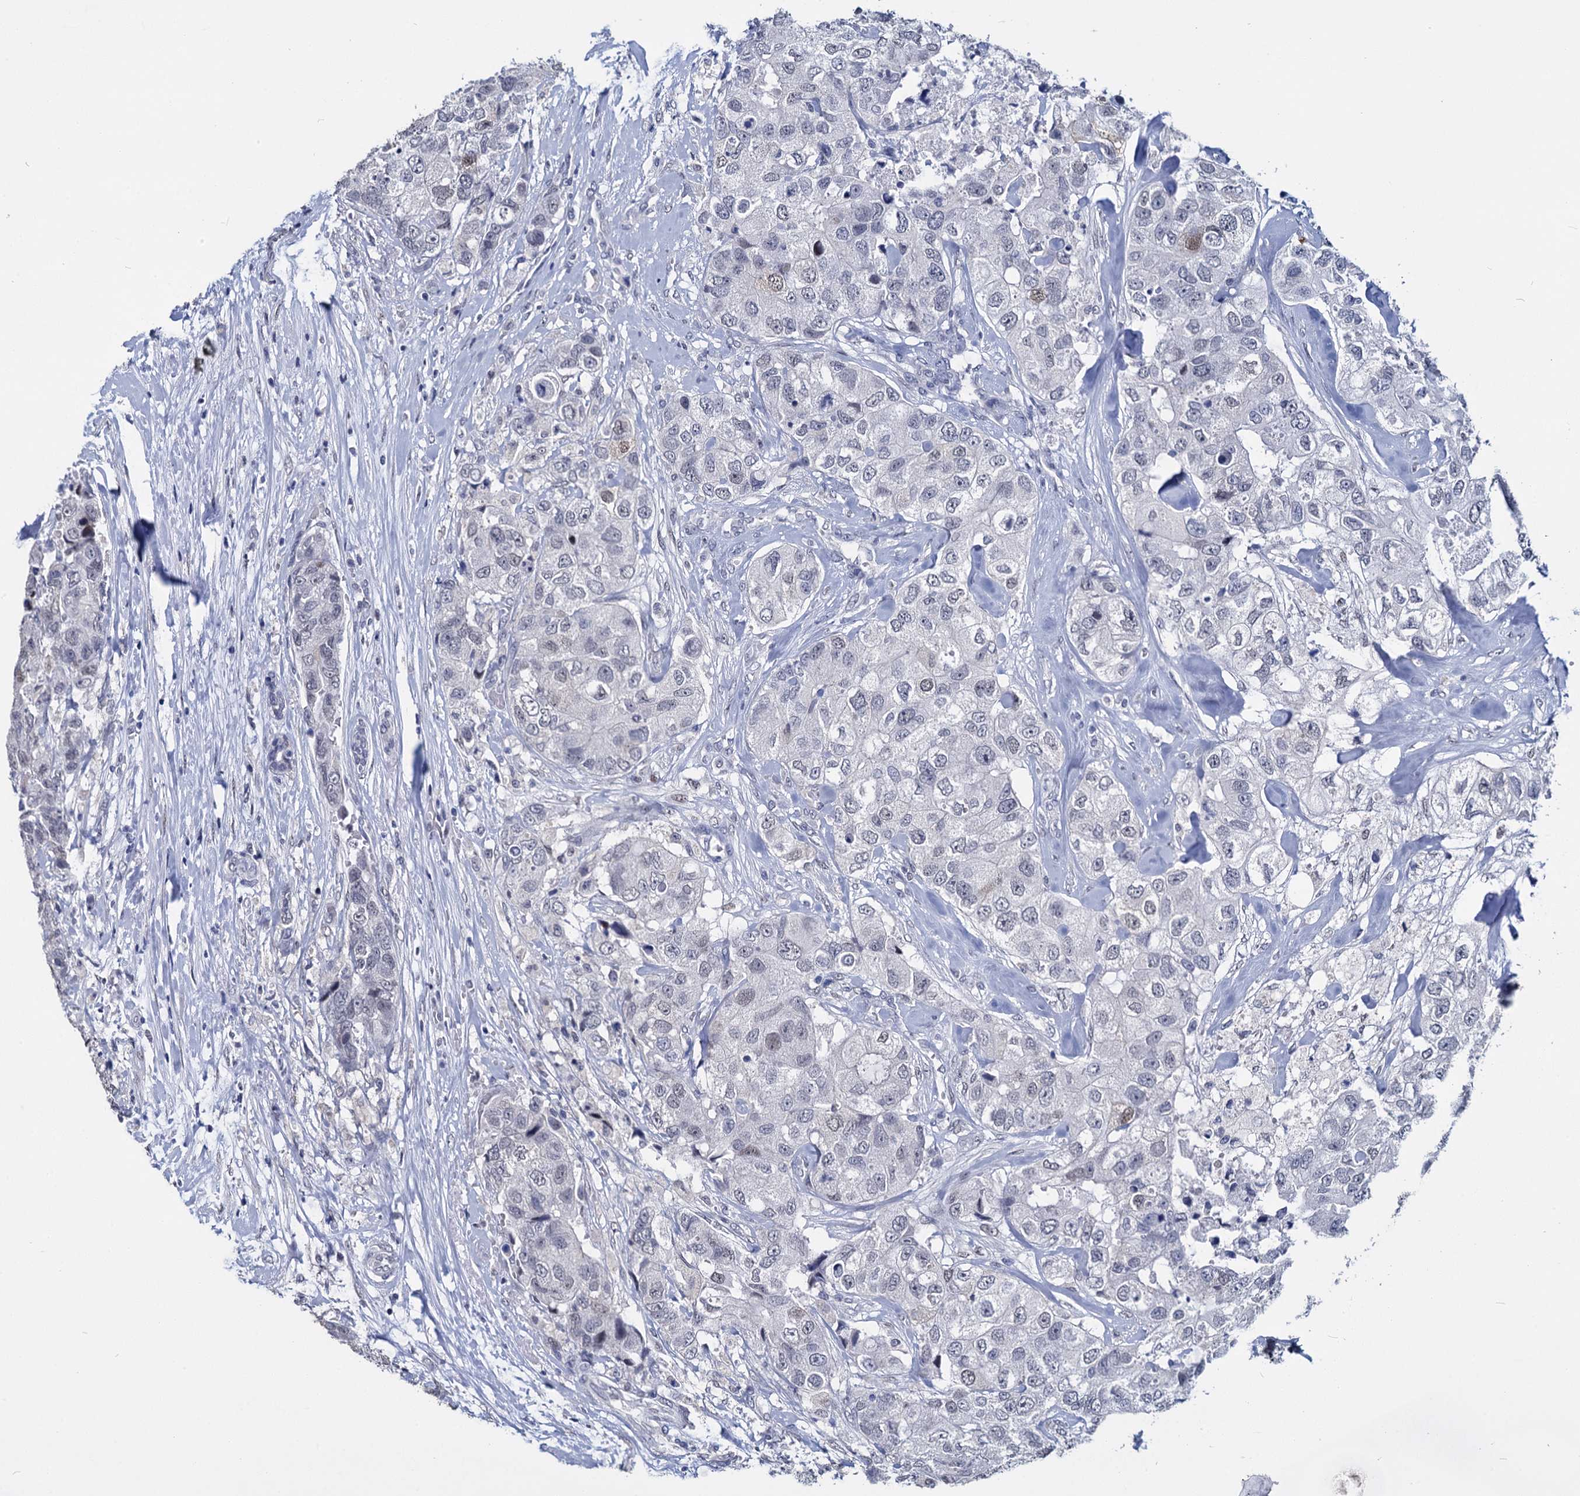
{"staining": {"intensity": "negative", "quantity": "none", "location": "none"}, "tissue": "breast cancer", "cell_type": "Tumor cells", "image_type": "cancer", "snomed": [{"axis": "morphology", "description": "Duct carcinoma"}, {"axis": "topography", "description": "Breast"}], "caption": "A histopathology image of human invasive ductal carcinoma (breast) is negative for staining in tumor cells.", "gene": "MAGEA4", "patient": {"sex": "female", "age": 62}}